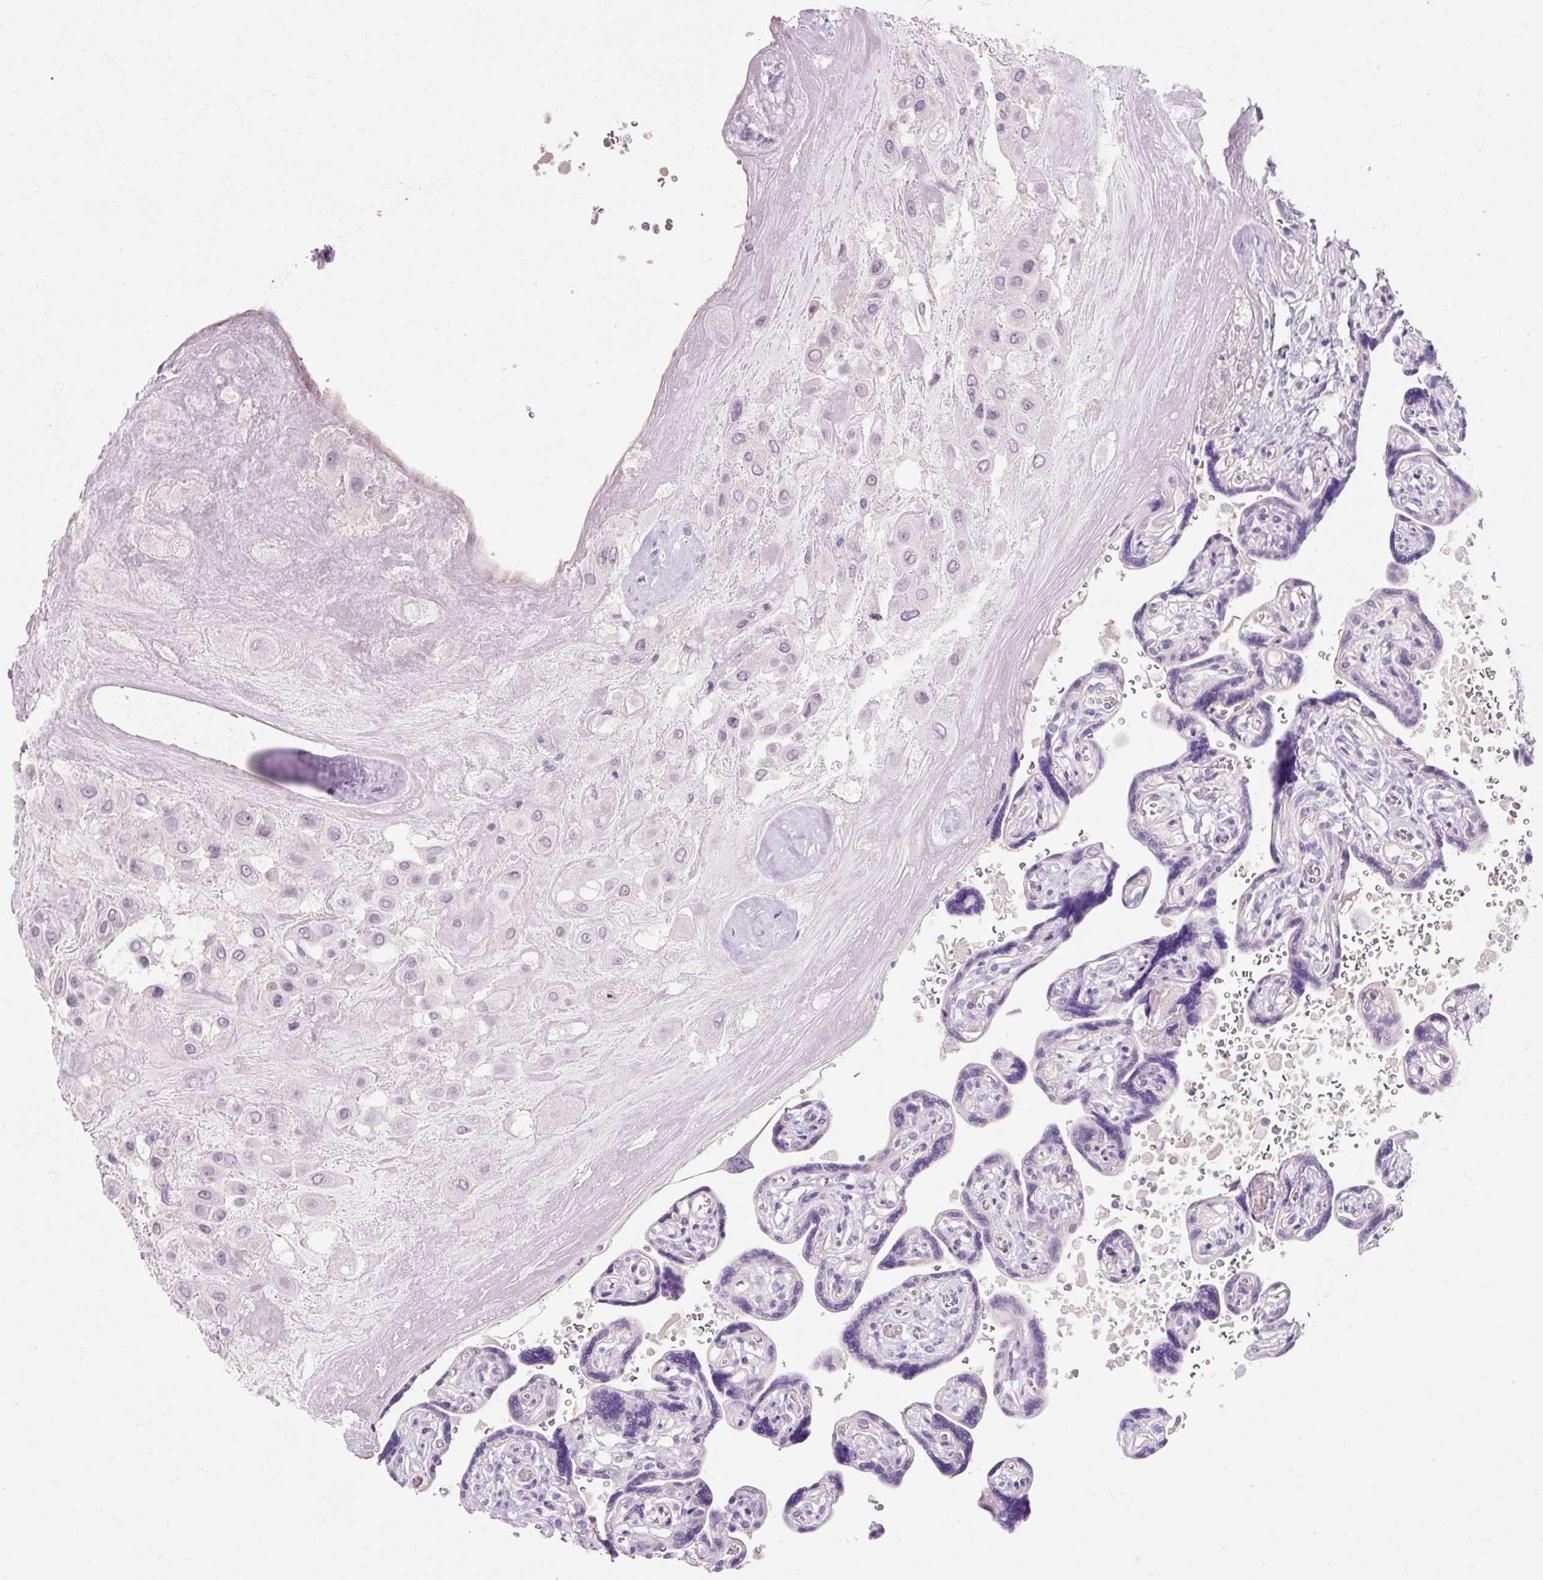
{"staining": {"intensity": "negative", "quantity": "none", "location": "none"}, "tissue": "placenta", "cell_type": "Decidual cells", "image_type": "normal", "snomed": [{"axis": "morphology", "description": "Normal tissue, NOS"}, {"axis": "topography", "description": "Placenta"}], "caption": "This micrograph is of benign placenta stained with immunohistochemistry to label a protein in brown with the nuclei are counter-stained blue. There is no expression in decidual cells. The staining is performed using DAB brown chromogen with nuclei counter-stained in using hematoxylin.", "gene": "TMEM213", "patient": {"sex": "female", "age": 32}}